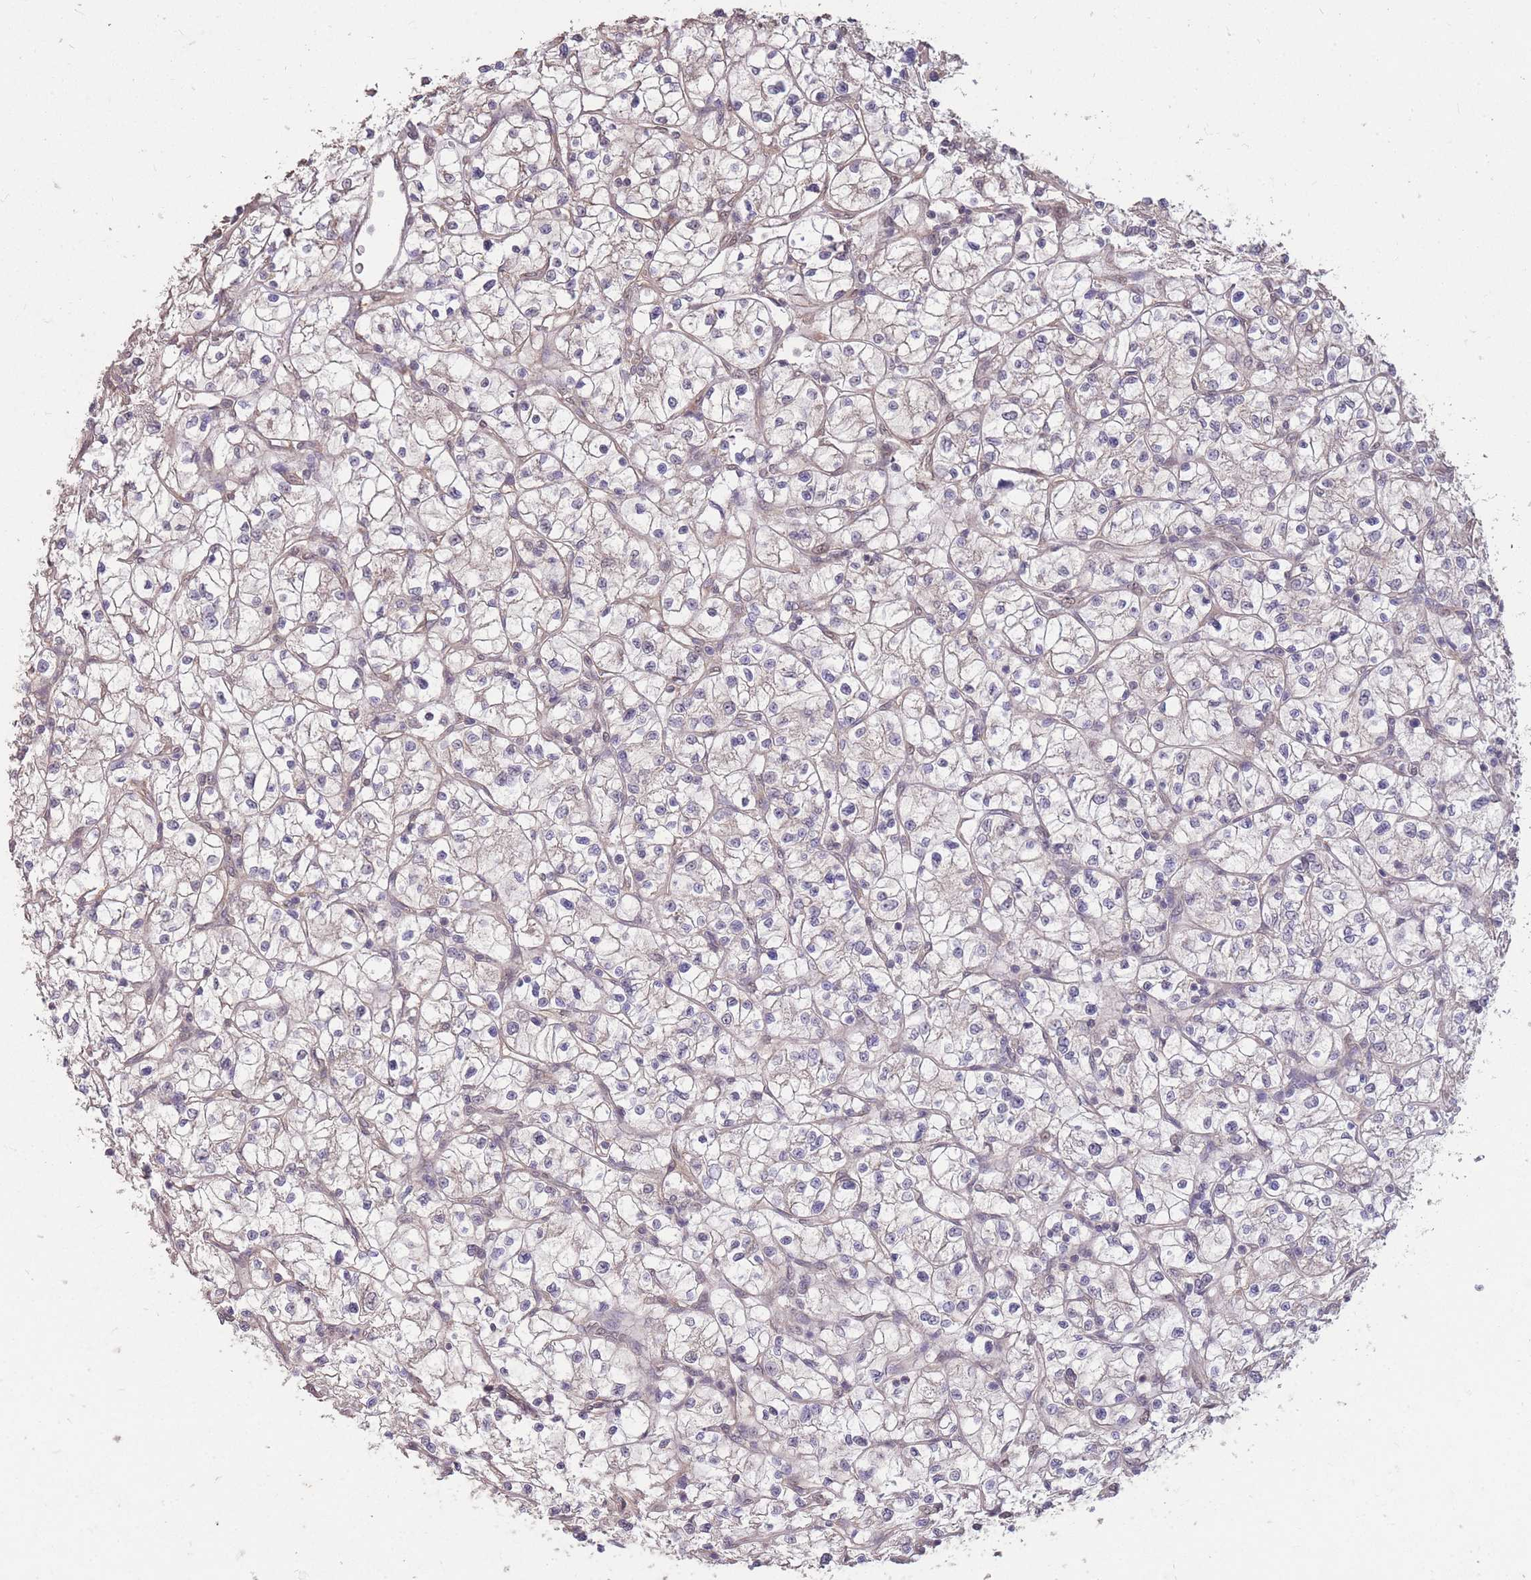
{"staining": {"intensity": "negative", "quantity": "none", "location": "none"}, "tissue": "renal cancer", "cell_type": "Tumor cells", "image_type": "cancer", "snomed": [{"axis": "morphology", "description": "Adenocarcinoma, NOS"}, {"axis": "topography", "description": "Kidney"}], "caption": "Immunohistochemical staining of renal cancer shows no significant expression in tumor cells.", "gene": "DYNC1LI2", "patient": {"sex": "female", "age": 64}}